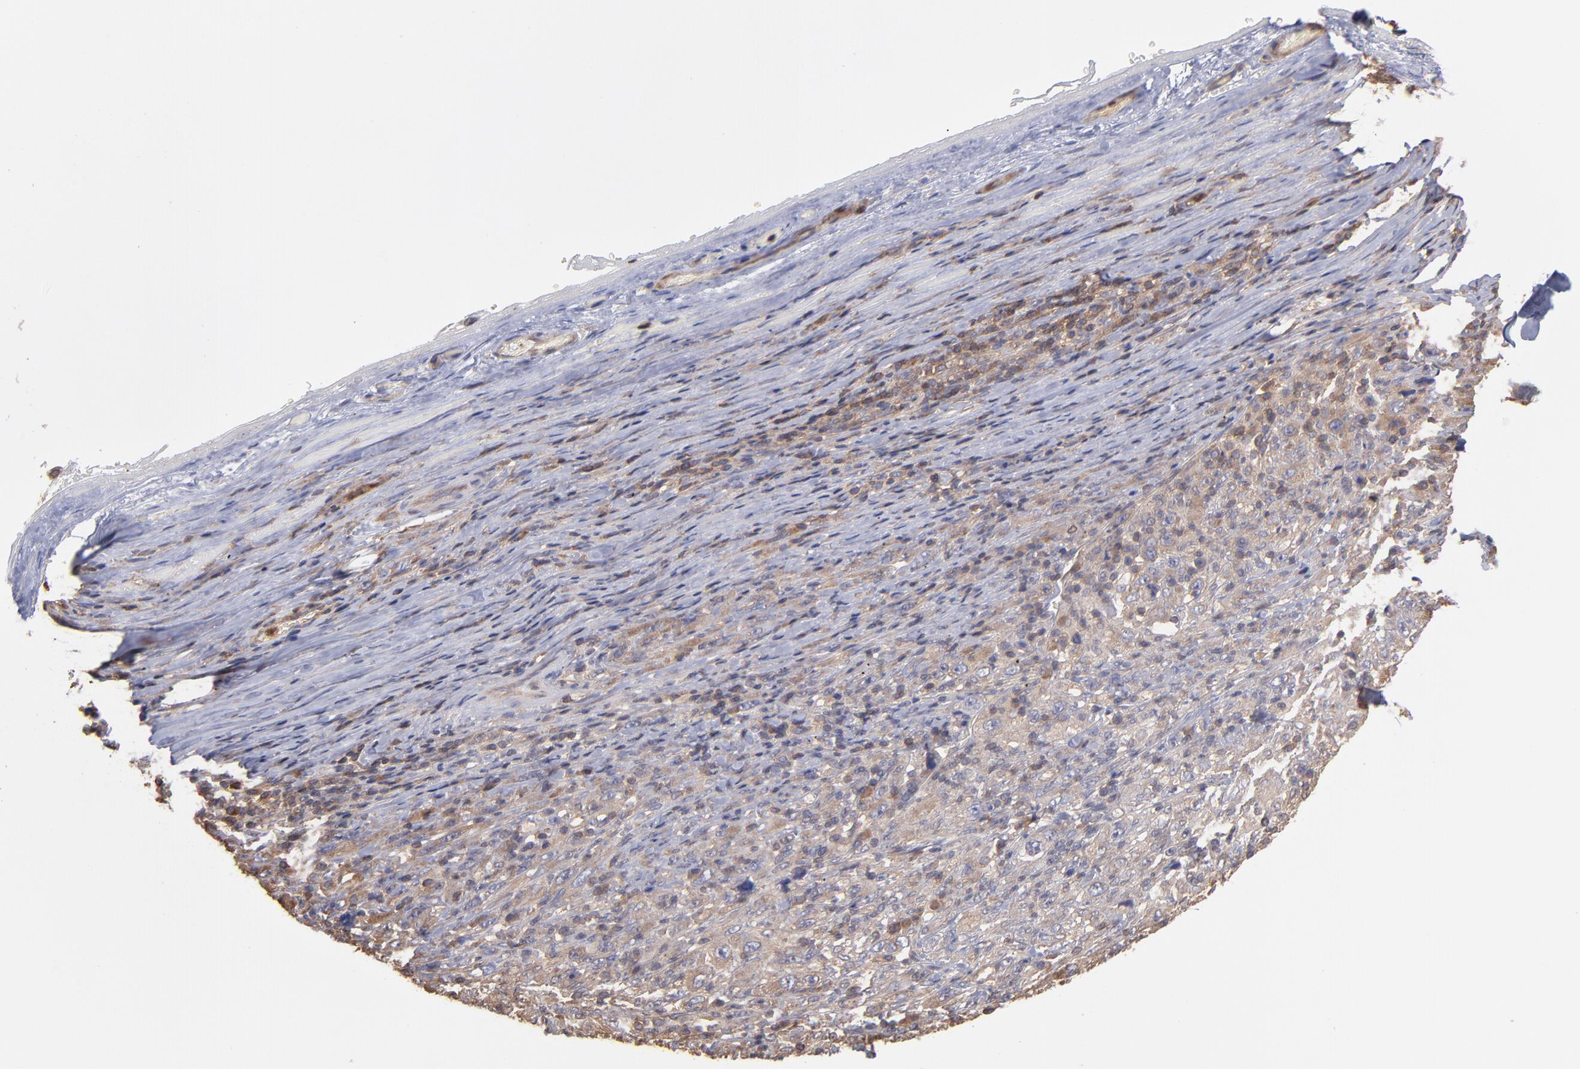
{"staining": {"intensity": "moderate", "quantity": ">75%", "location": "cytoplasmic/membranous"}, "tissue": "melanoma", "cell_type": "Tumor cells", "image_type": "cancer", "snomed": [{"axis": "morphology", "description": "Malignant melanoma, Metastatic site"}, {"axis": "topography", "description": "Skin"}], "caption": "Protein analysis of malignant melanoma (metastatic site) tissue shows moderate cytoplasmic/membranous expression in approximately >75% of tumor cells.", "gene": "MAP2K2", "patient": {"sex": "female", "age": 56}}